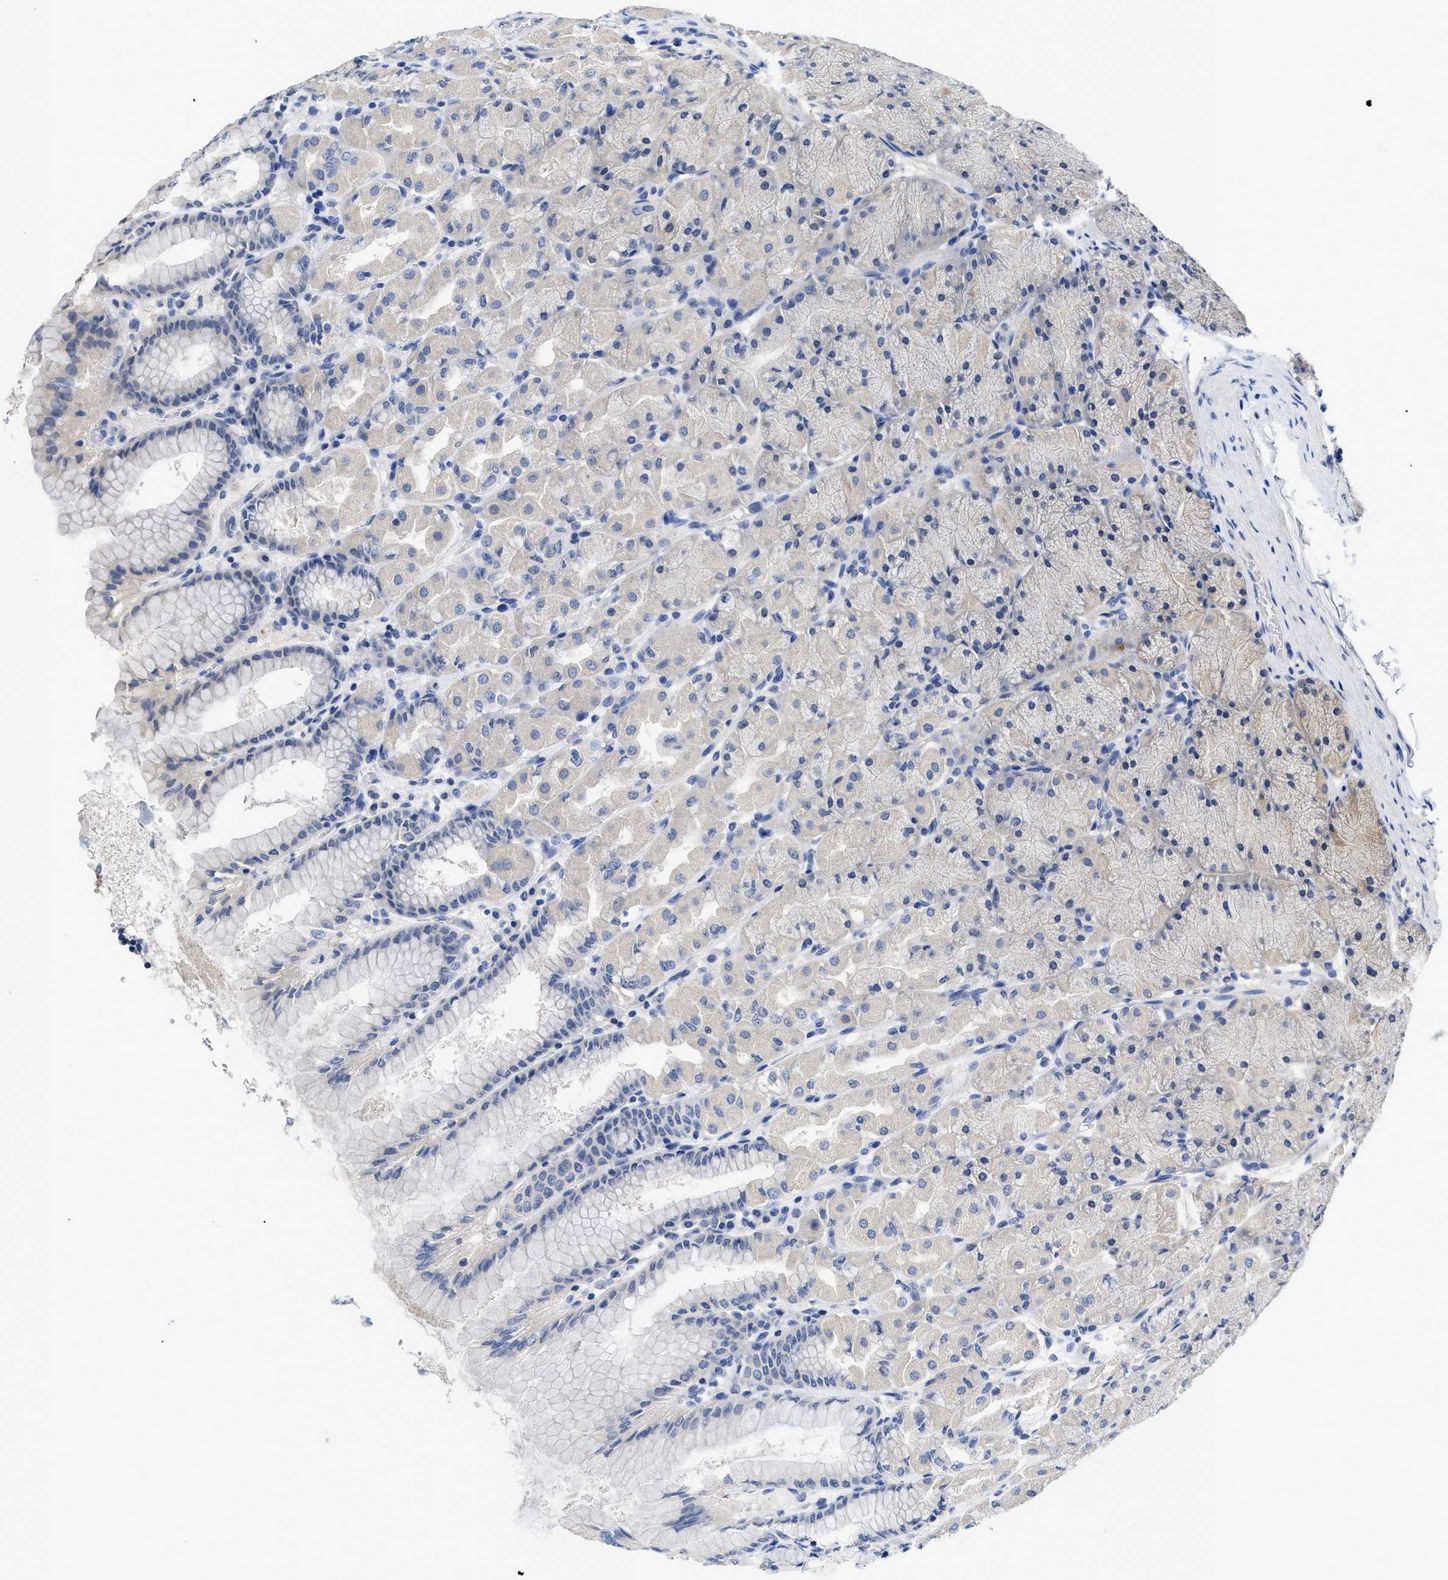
{"staining": {"intensity": "weak", "quantity": "<25%", "location": "cytoplasmic/membranous"}, "tissue": "stomach", "cell_type": "Glandular cells", "image_type": "normal", "snomed": [{"axis": "morphology", "description": "Normal tissue, NOS"}, {"axis": "topography", "description": "Stomach, upper"}], "caption": "A micrograph of human stomach is negative for staining in glandular cells. (Brightfield microscopy of DAB (3,3'-diaminobenzidine) IHC at high magnification).", "gene": "PYY", "patient": {"sex": "female", "age": 56}}